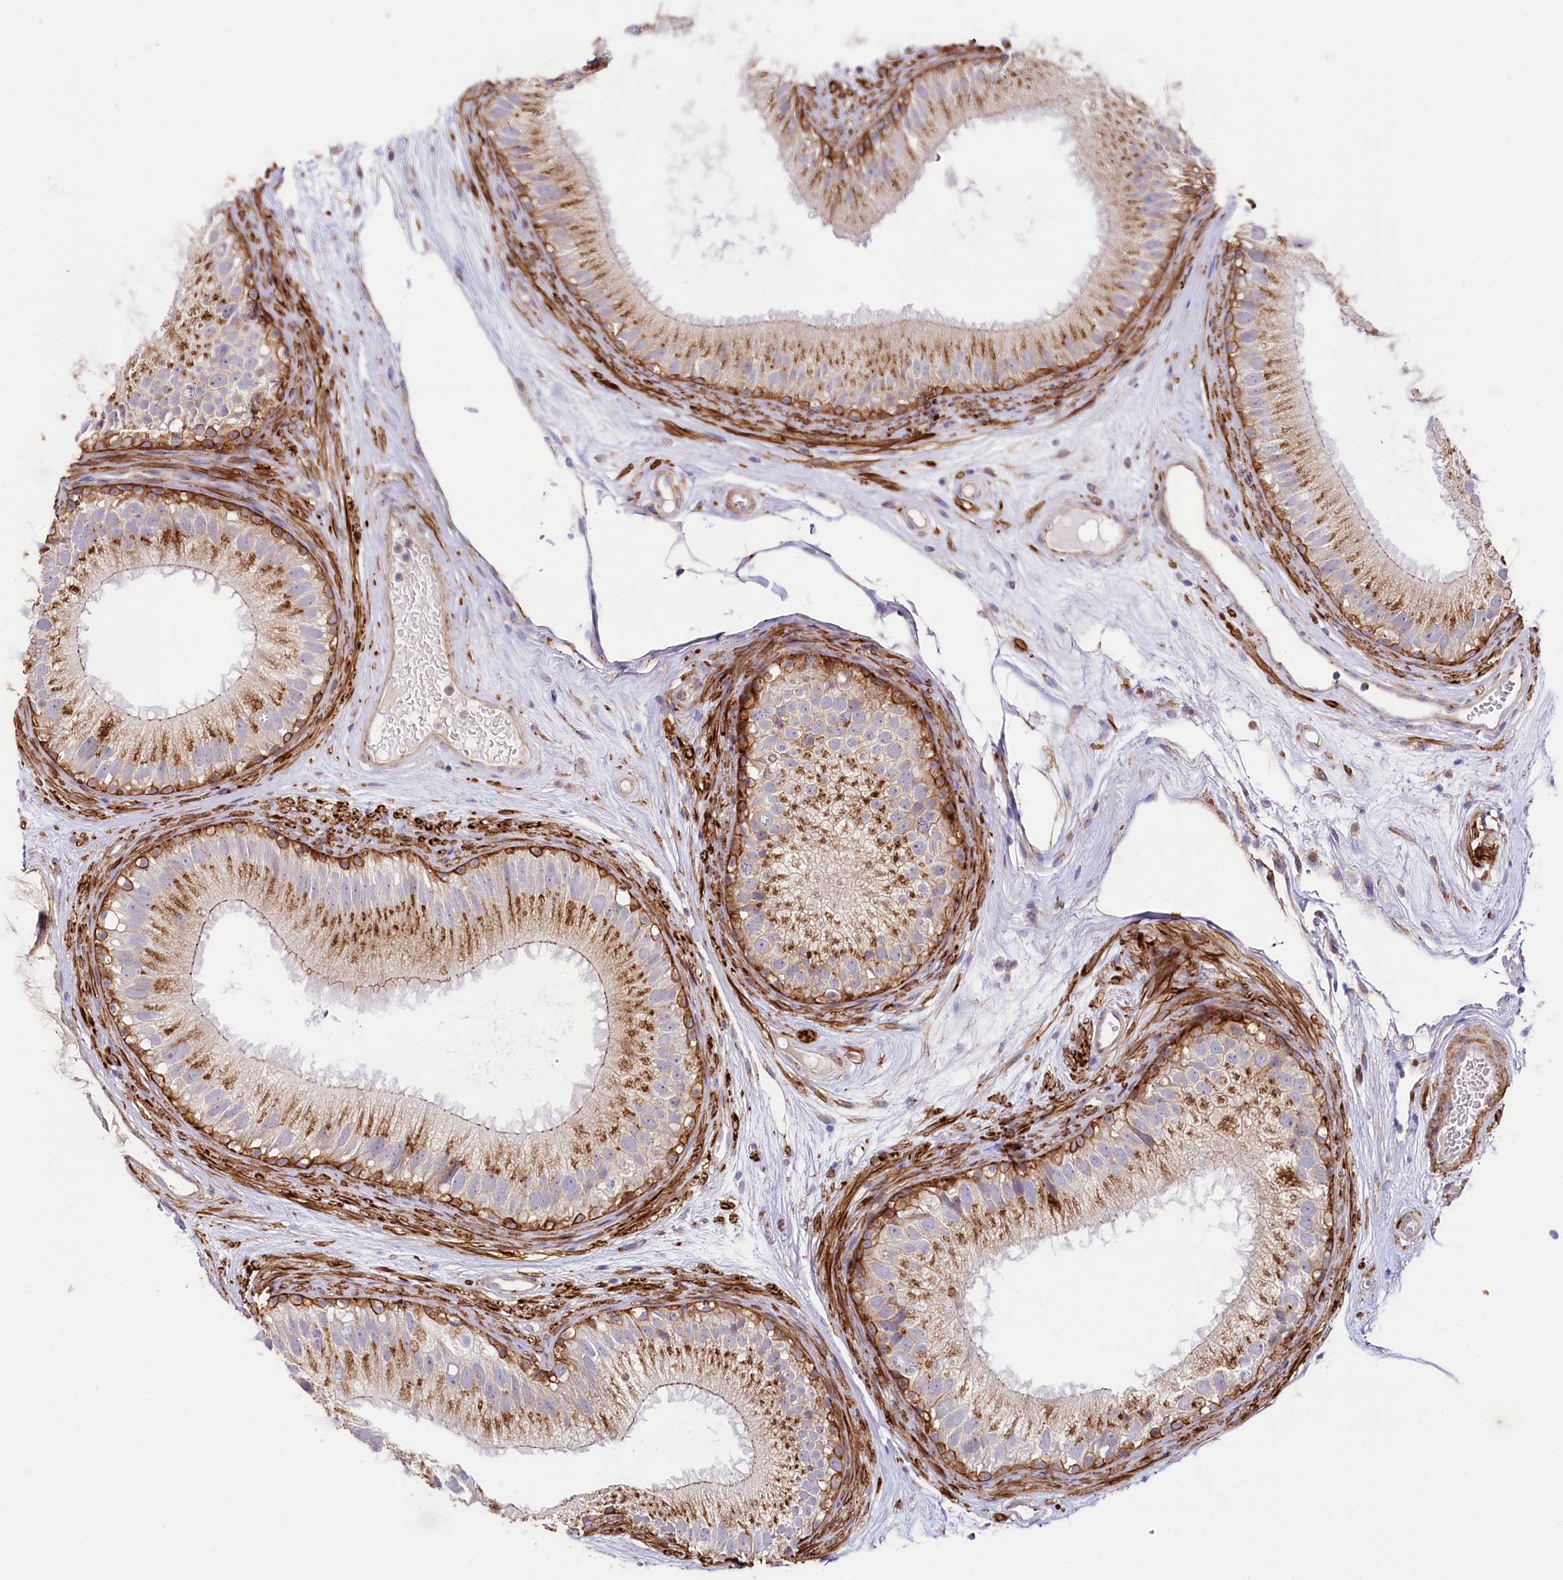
{"staining": {"intensity": "moderate", "quantity": ">75%", "location": "cytoplasmic/membranous"}, "tissue": "epididymis", "cell_type": "Glandular cells", "image_type": "normal", "snomed": [{"axis": "morphology", "description": "Normal tissue, NOS"}, {"axis": "topography", "description": "Epididymis"}], "caption": "Protein positivity by immunohistochemistry (IHC) reveals moderate cytoplasmic/membranous expression in about >75% of glandular cells in normal epididymis.", "gene": "STX6", "patient": {"sex": "male", "age": 77}}